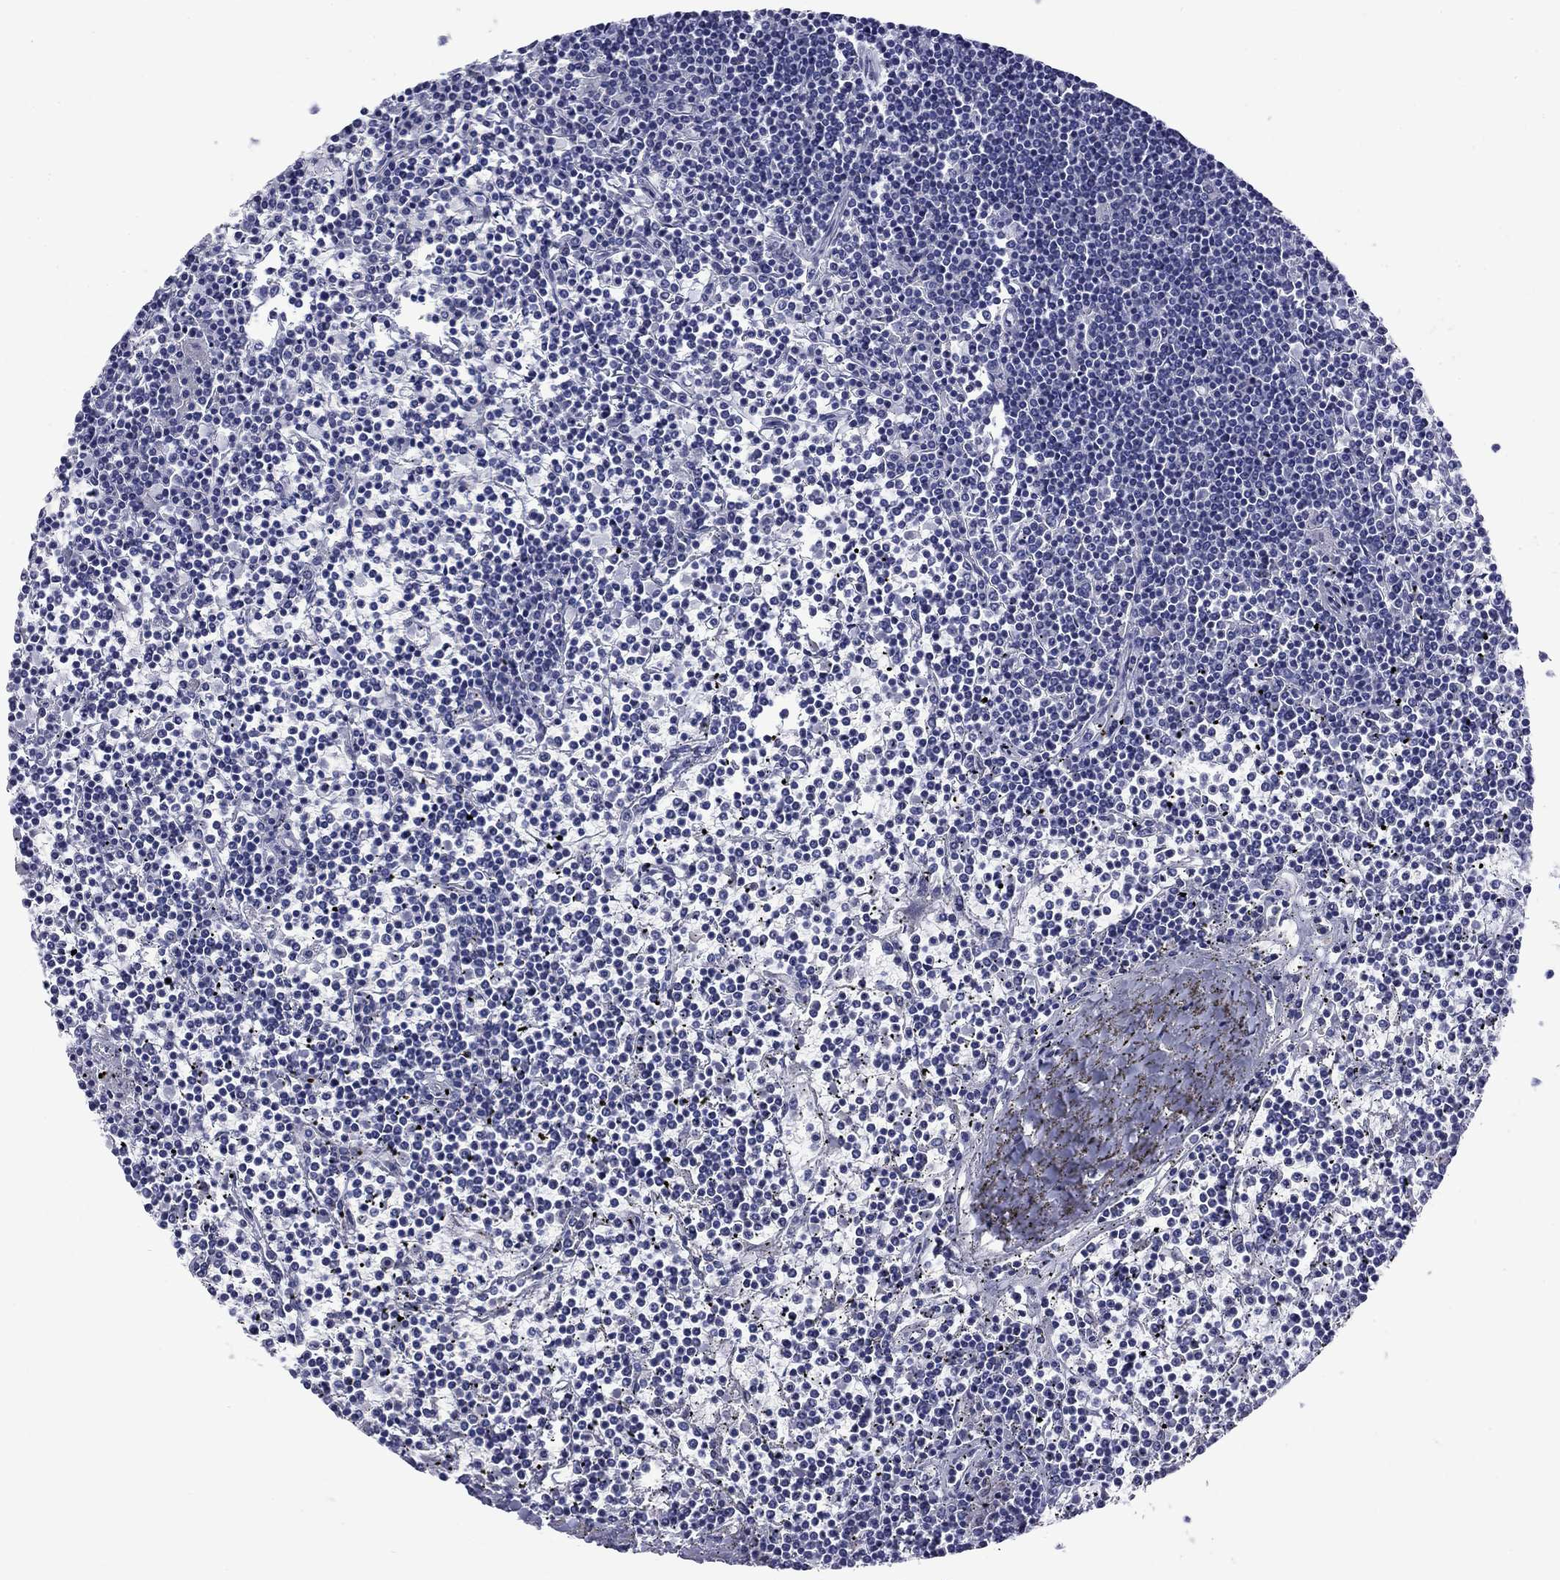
{"staining": {"intensity": "negative", "quantity": "none", "location": "none"}, "tissue": "lymphoma", "cell_type": "Tumor cells", "image_type": "cancer", "snomed": [{"axis": "morphology", "description": "Malignant lymphoma, non-Hodgkin's type, Low grade"}, {"axis": "topography", "description": "Spleen"}], "caption": "The immunohistochemistry (IHC) micrograph has no significant positivity in tumor cells of malignant lymphoma, non-Hodgkin's type (low-grade) tissue. (Stains: DAB (3,3'-diaminobenzidine) immunohistochemistry with hematoxylin counter stain, Microscopy: brightfield microscopy at high magnification).", "gene": "ACADSB", "patient": {"sex": "female", "age": 19}}